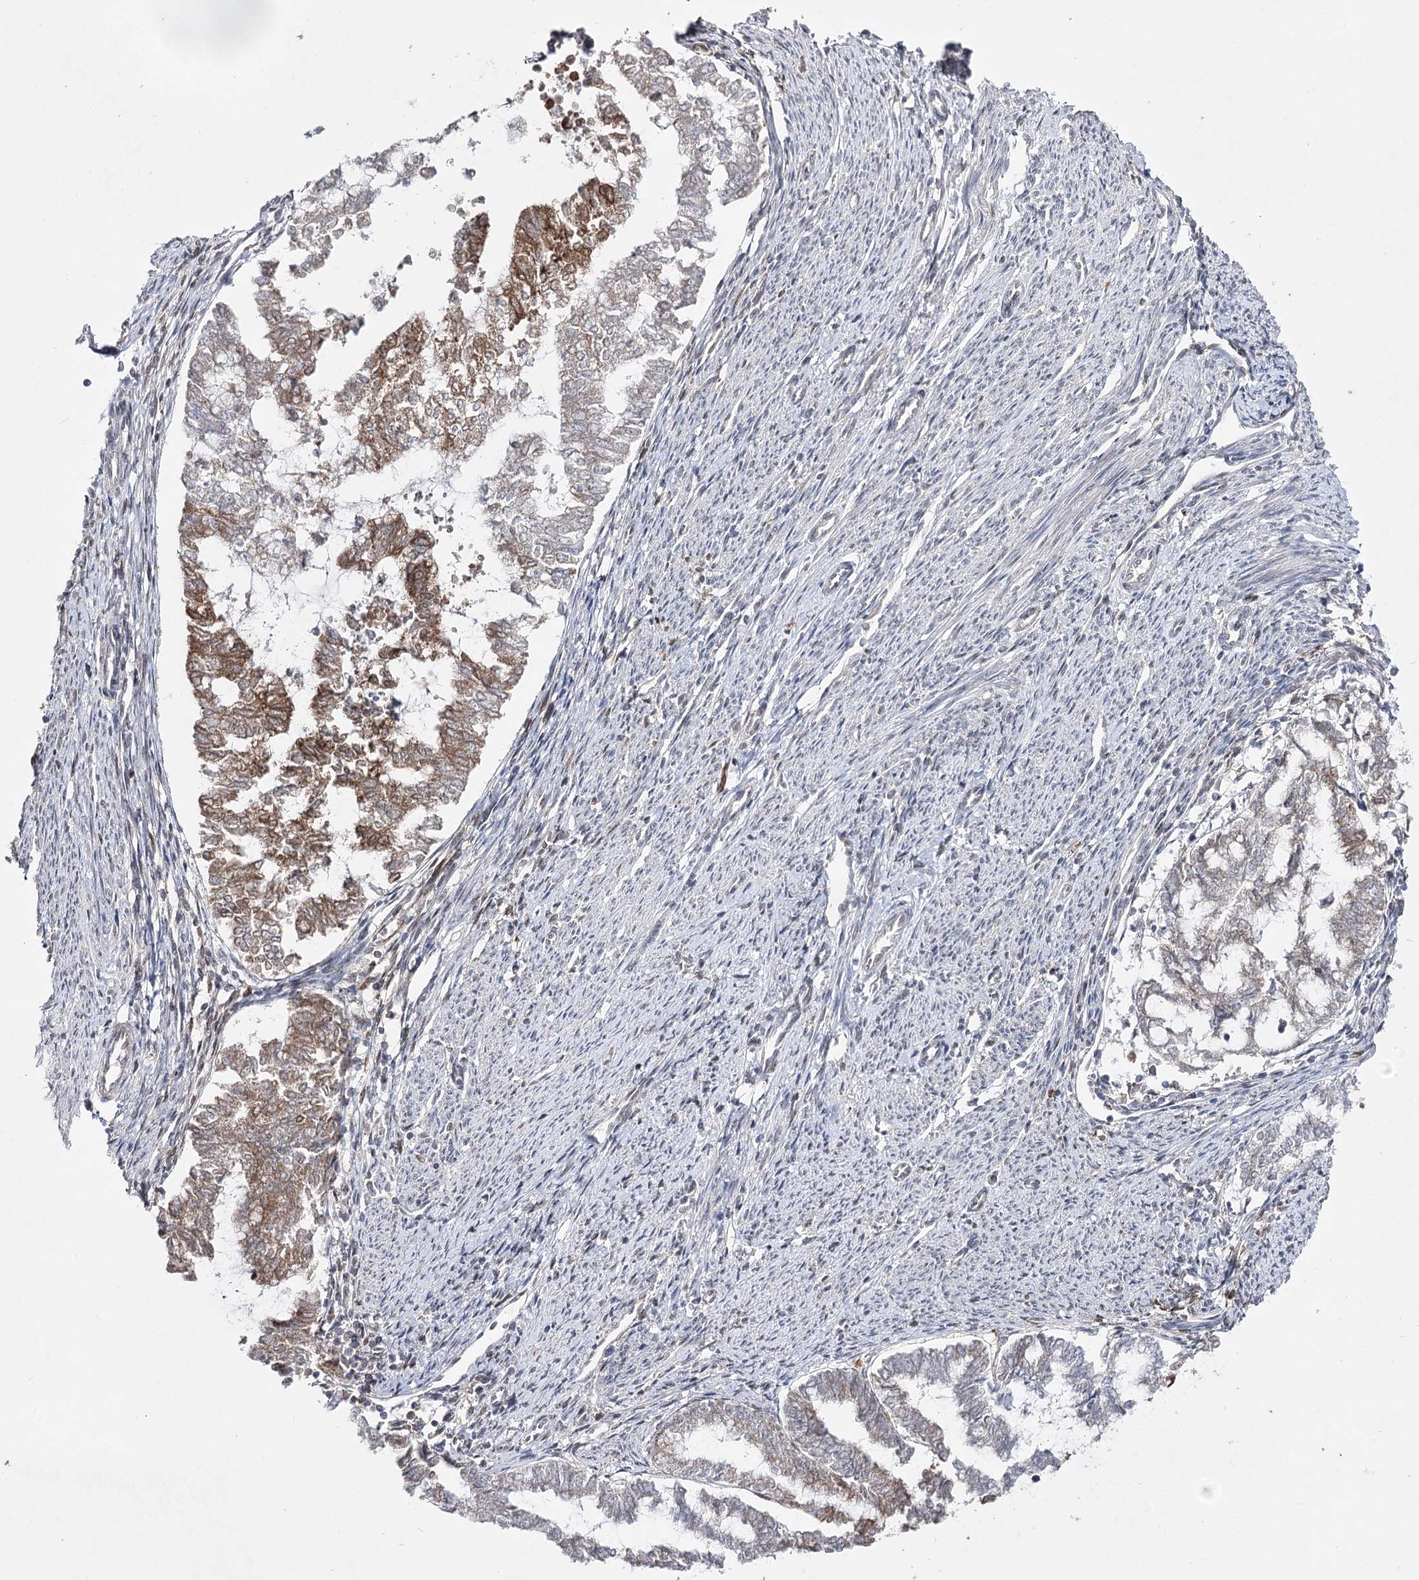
{"staining": {"intensity": "strong", "quantity": "<25%", "location": "cytoplasmic/membranous"}, "tissue": "endometrial cancer", "cell_type": "Tumor cells", "image_type": "cancer", "snomed": [{"axis": "morphology", "description": "Adenocarcinoma, NOS"}, {"axis": "topography", "description": "Endometrium"}], "caption": "Protein staining by IHC shows strong cytoplasmic/membranous positivity in about <25% of tumor cells in endometrial adenocarcinoma.", "gene": "HSD11B2", "patient": {"sex": "female", "age": 79}}